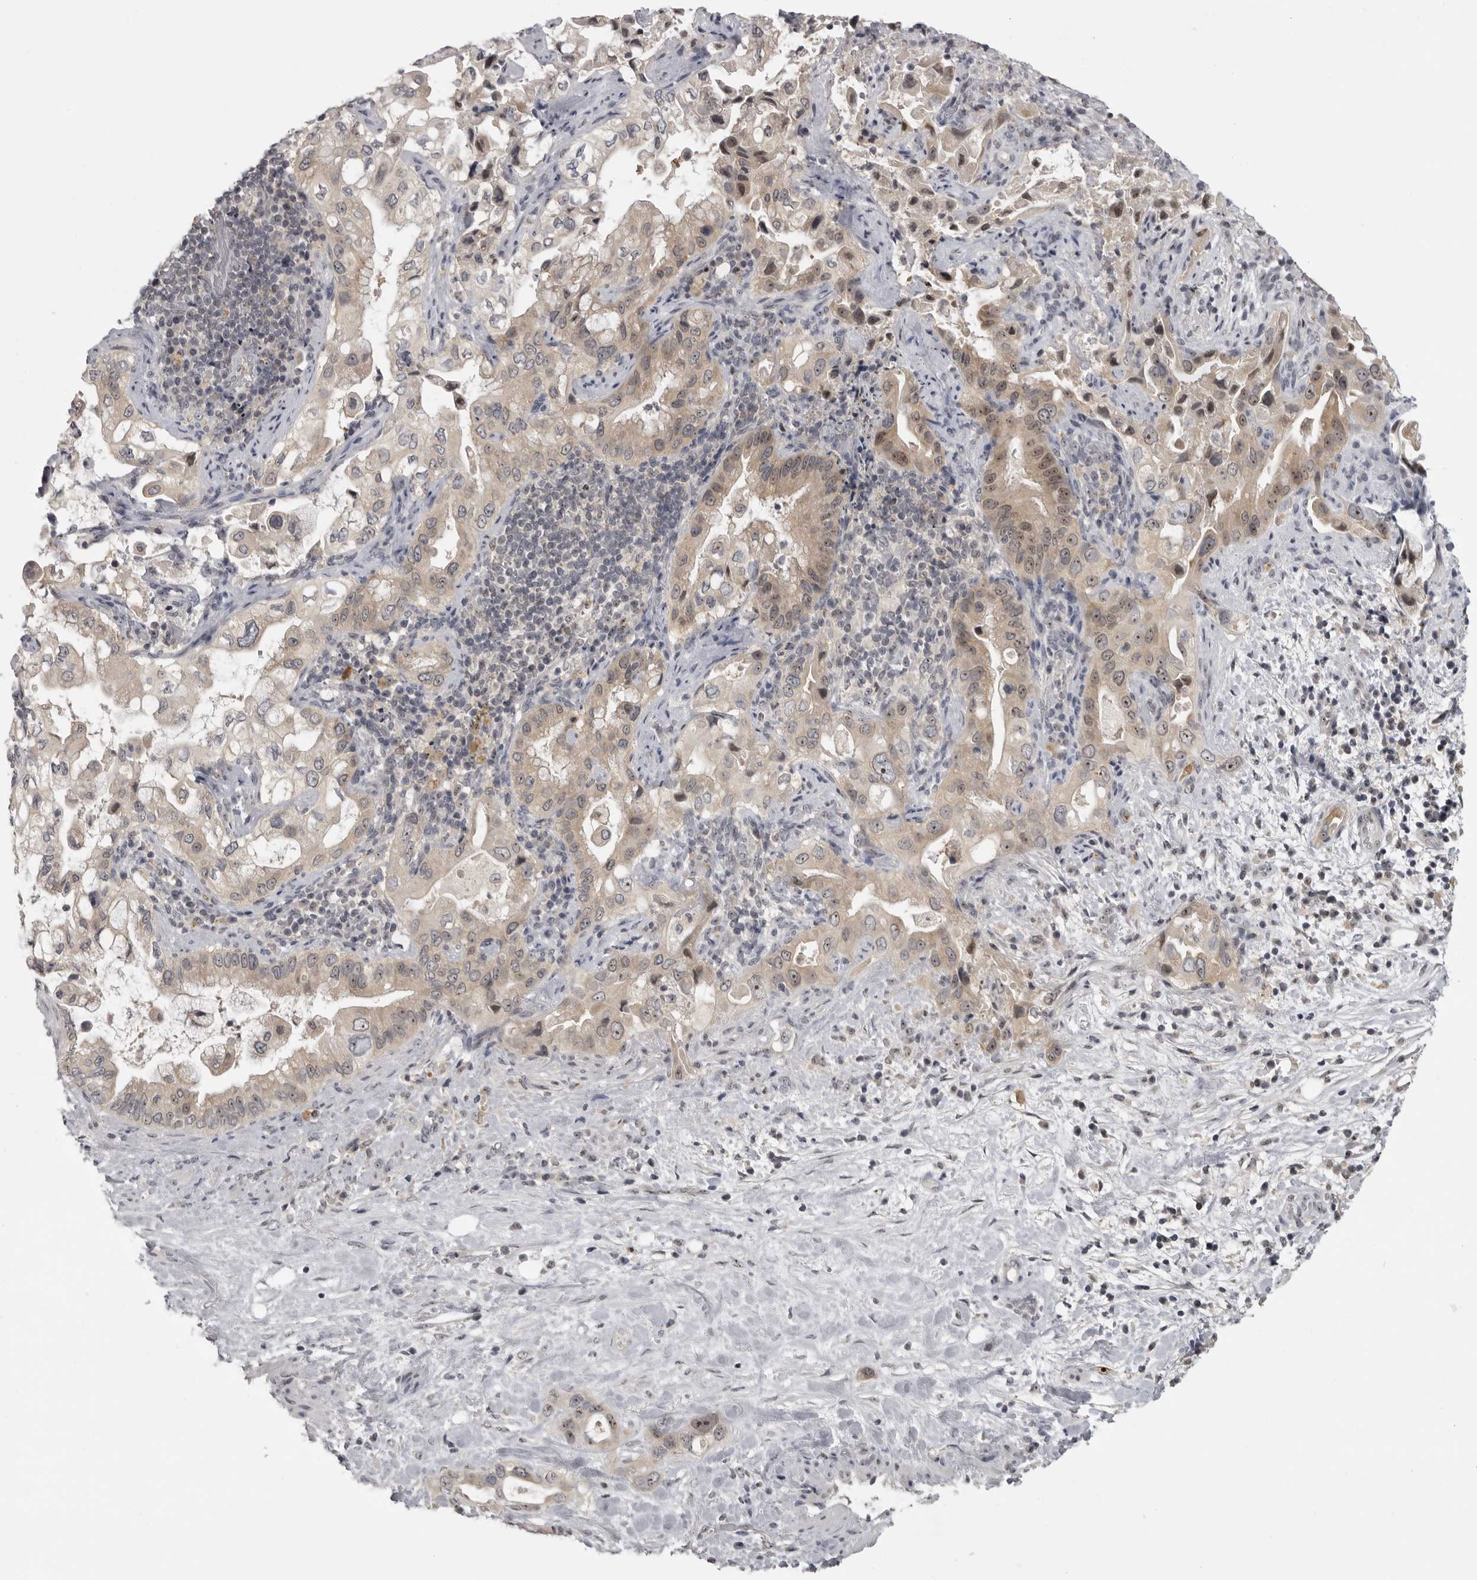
{"staining": {"intensity": "weak", "quantity": "25%-75%", "location": "cytoplasmic/membranous,nuclear"}, "tissue": "pancreatic cancer", "cell_type": "Tumor cells", "image_type": "cancer", "snomed": [{"axis": "morphology", "description": "Inflammation, NOS"}, {"axis": "morphology", "description": "Adenocarcinoma, NOS"}, {"axis": "topography", "description": "Pancreas"}], "caption": "Immunohistochemical staining of pancreatic cancer (adenocarcinoma) demonstrates low levels of weak cytoplasmic/membranous and nuclear expression in approximately 25%-75% of tumor cells.", "gene": "MRTO4", "patient": {"sex": "female", "age": 56}}